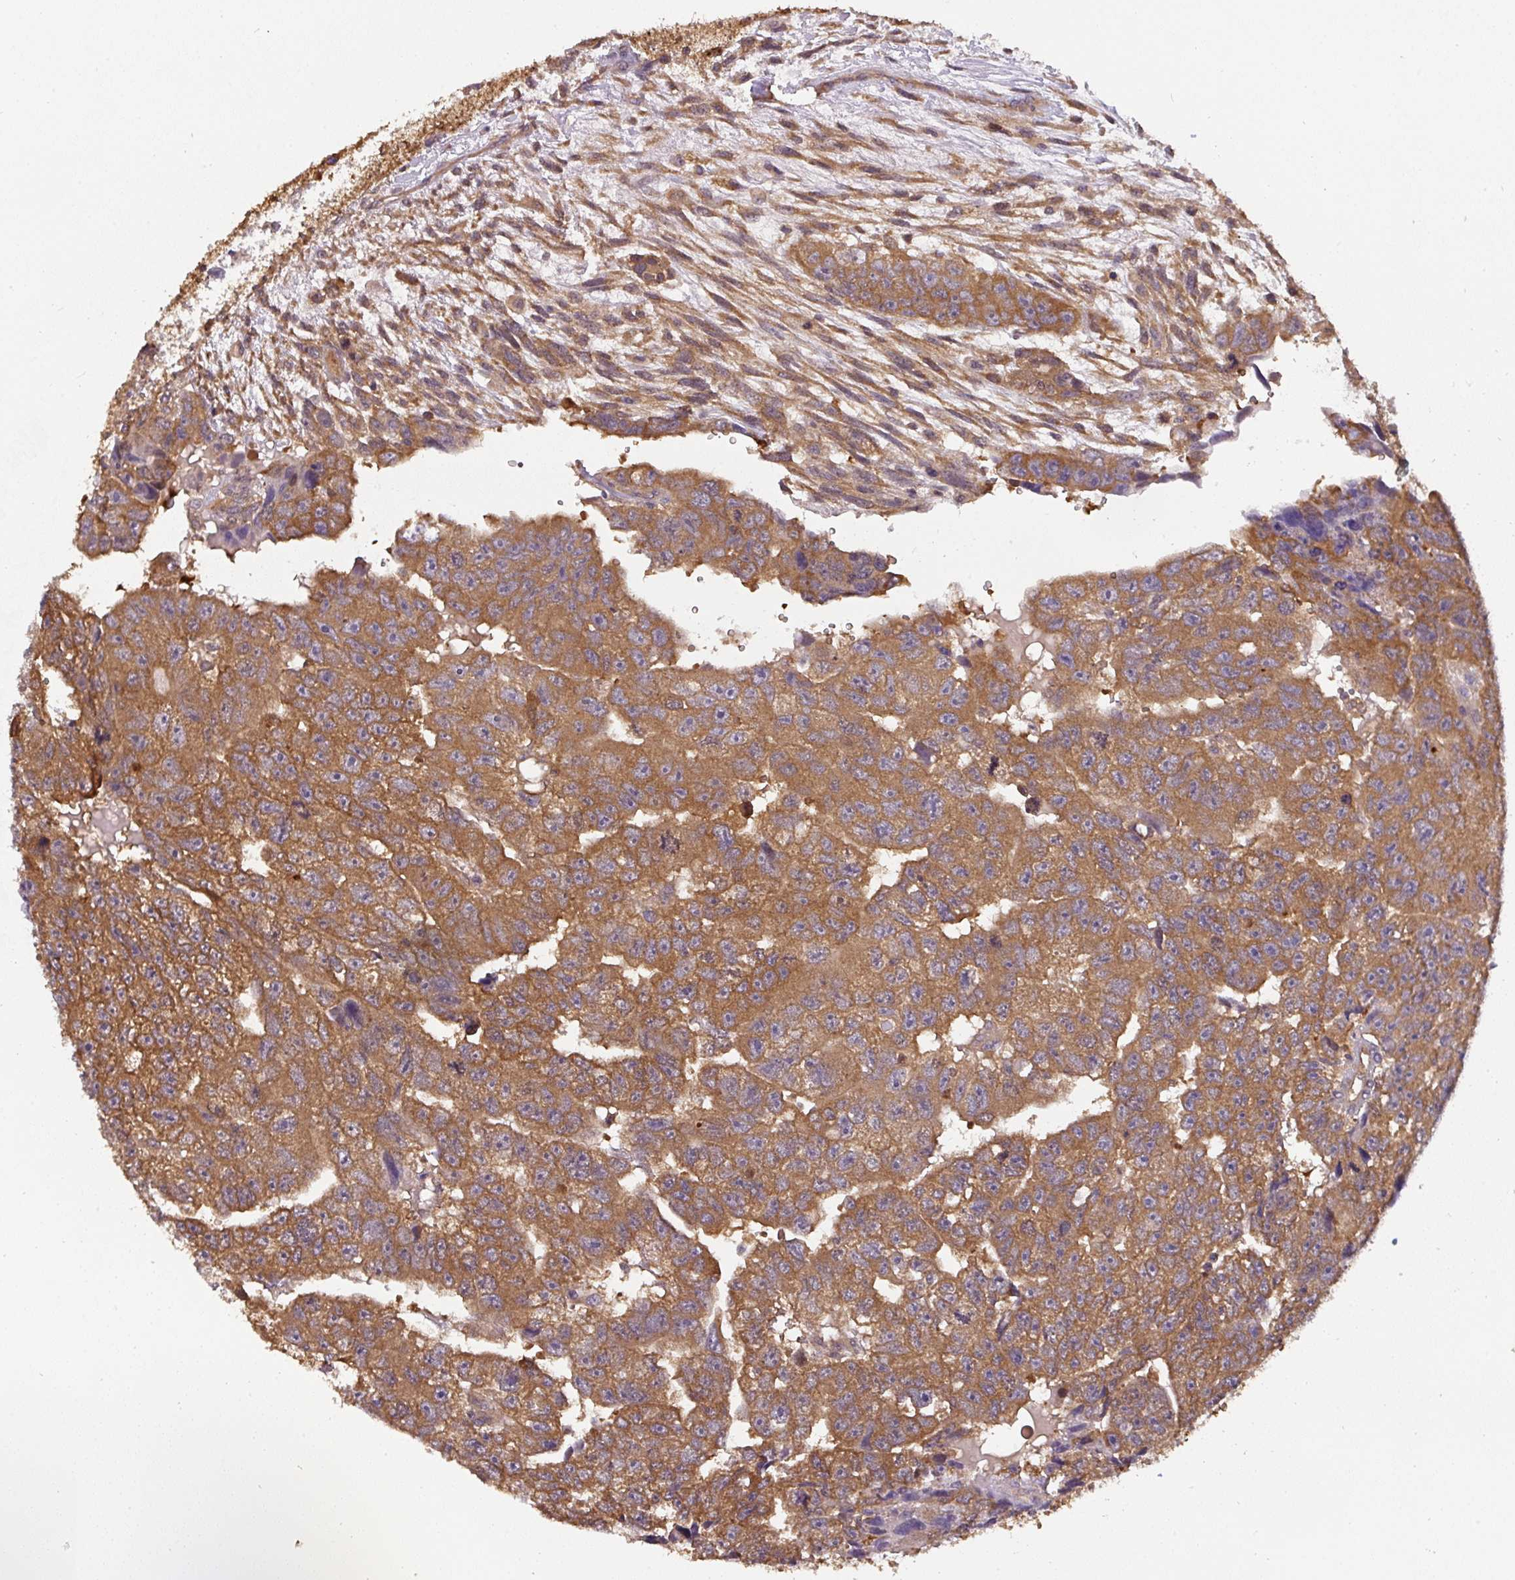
{"staining": {"intensity": "moderate", "quantity": ">75%", "location": "cytoplasmic/membranous"}, "tissue": "testis cancer", "cell_type": "Tumor cells", "image_type": "cancer", "snomed": [{"axis": "morphology", "description": "Carcinoma, Embryonal, NOS"}, {"axis": "topography", "description": "Testis"}], "caption": "A medium amount of moderate cytoplasmic/membranous positivity is appreciated in approximately >75% of tumor cells in testis cancer tissue.", "gene": "ST13", "patient": {"sex": "male", "age": 20}}